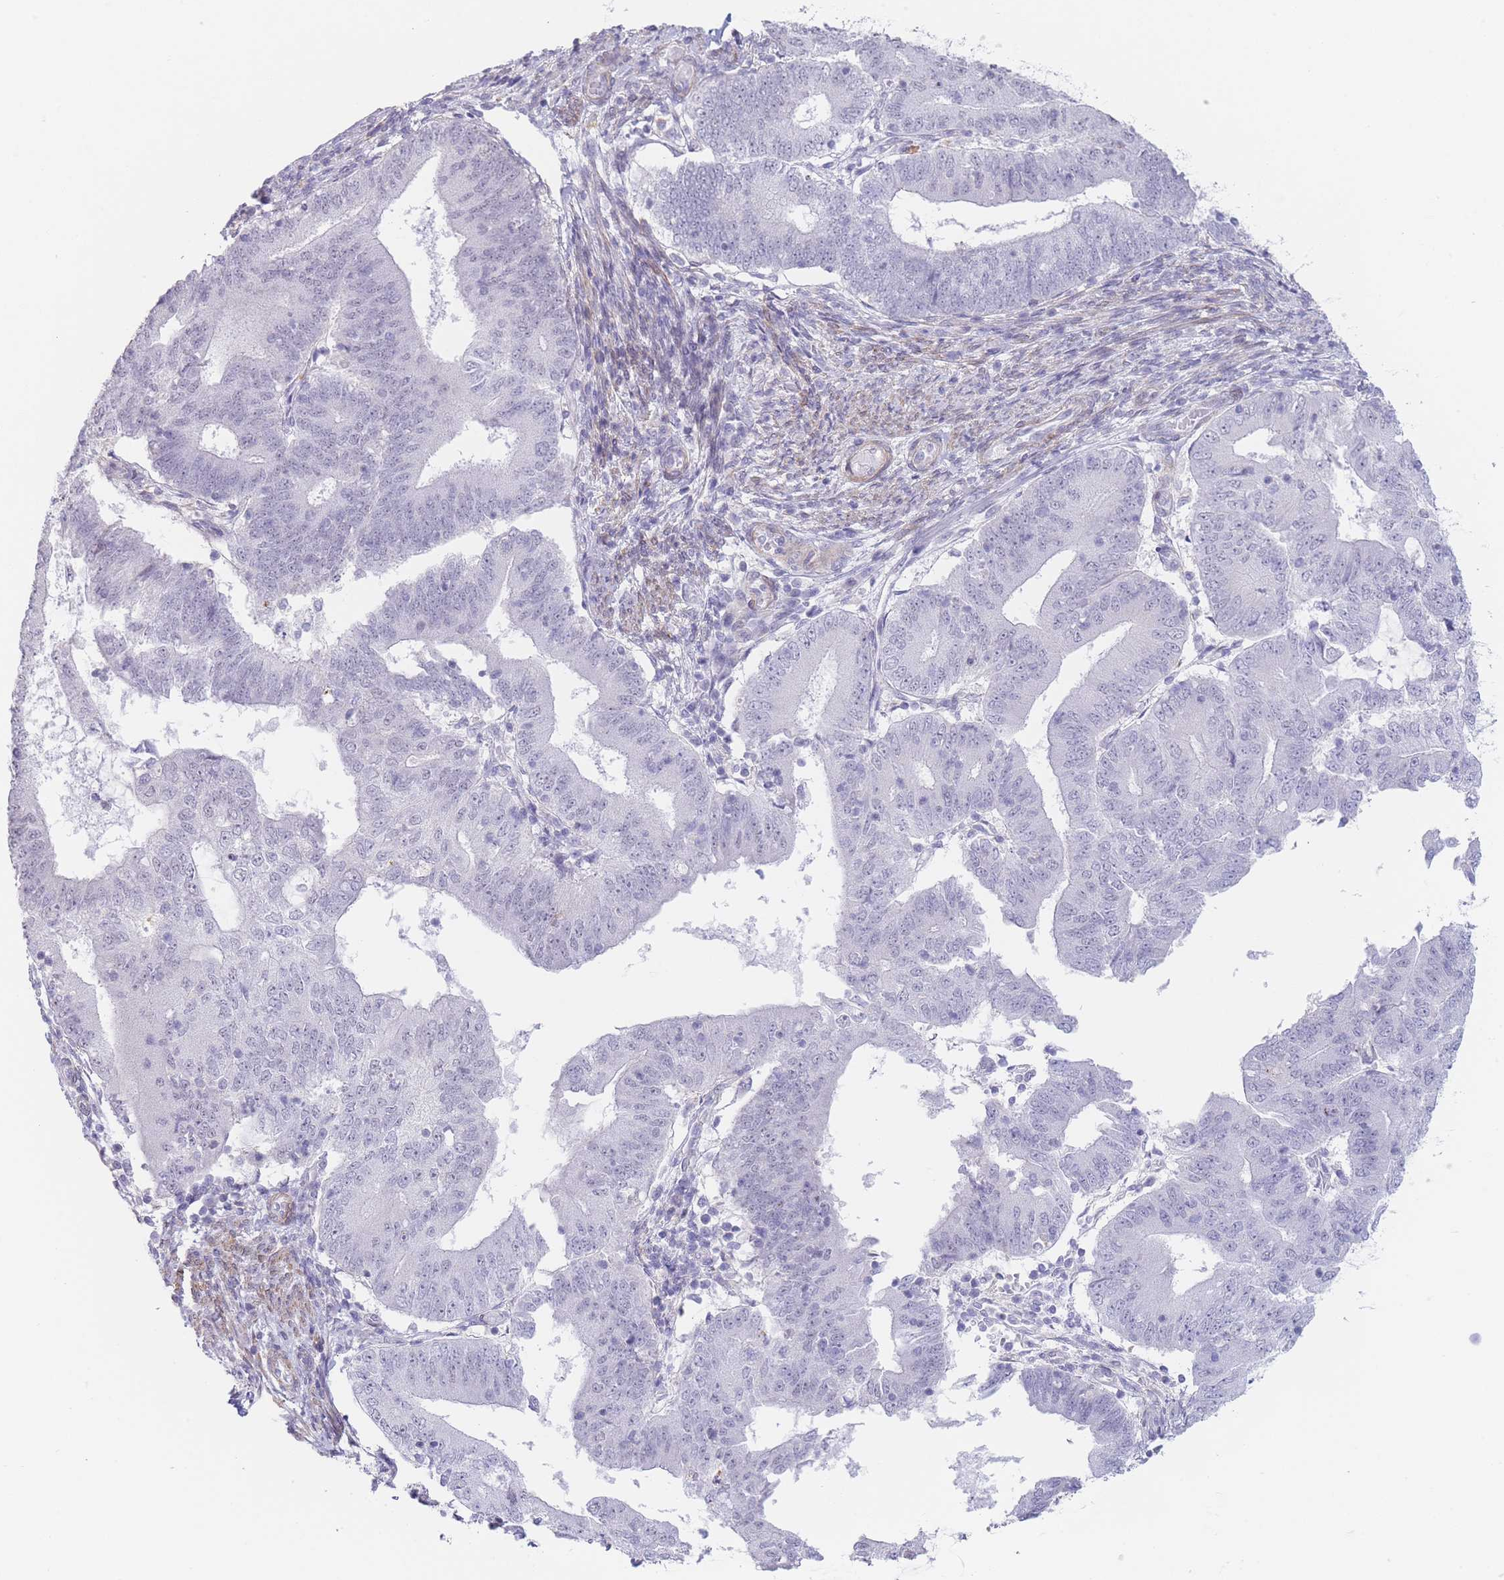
{"staining": {"intensity": "negative", "quantity": "none", "location": "none"}, "tissue": "endometrial cancer", "cell_type": "Tumor cells", "image_type": "cancer", "snomed": [{"axis": "morphology", "description": "Adenocarcinoma, NOS"}, {"axis": "topography", "description": "Endometrium"}], "caption": "Human endometrial cancer stained for a protein using immunohistochemistry demonstrates no expression in tumor cells.", "gene": "ASAP3", "patient": {"sex": "female", "age": 70}}